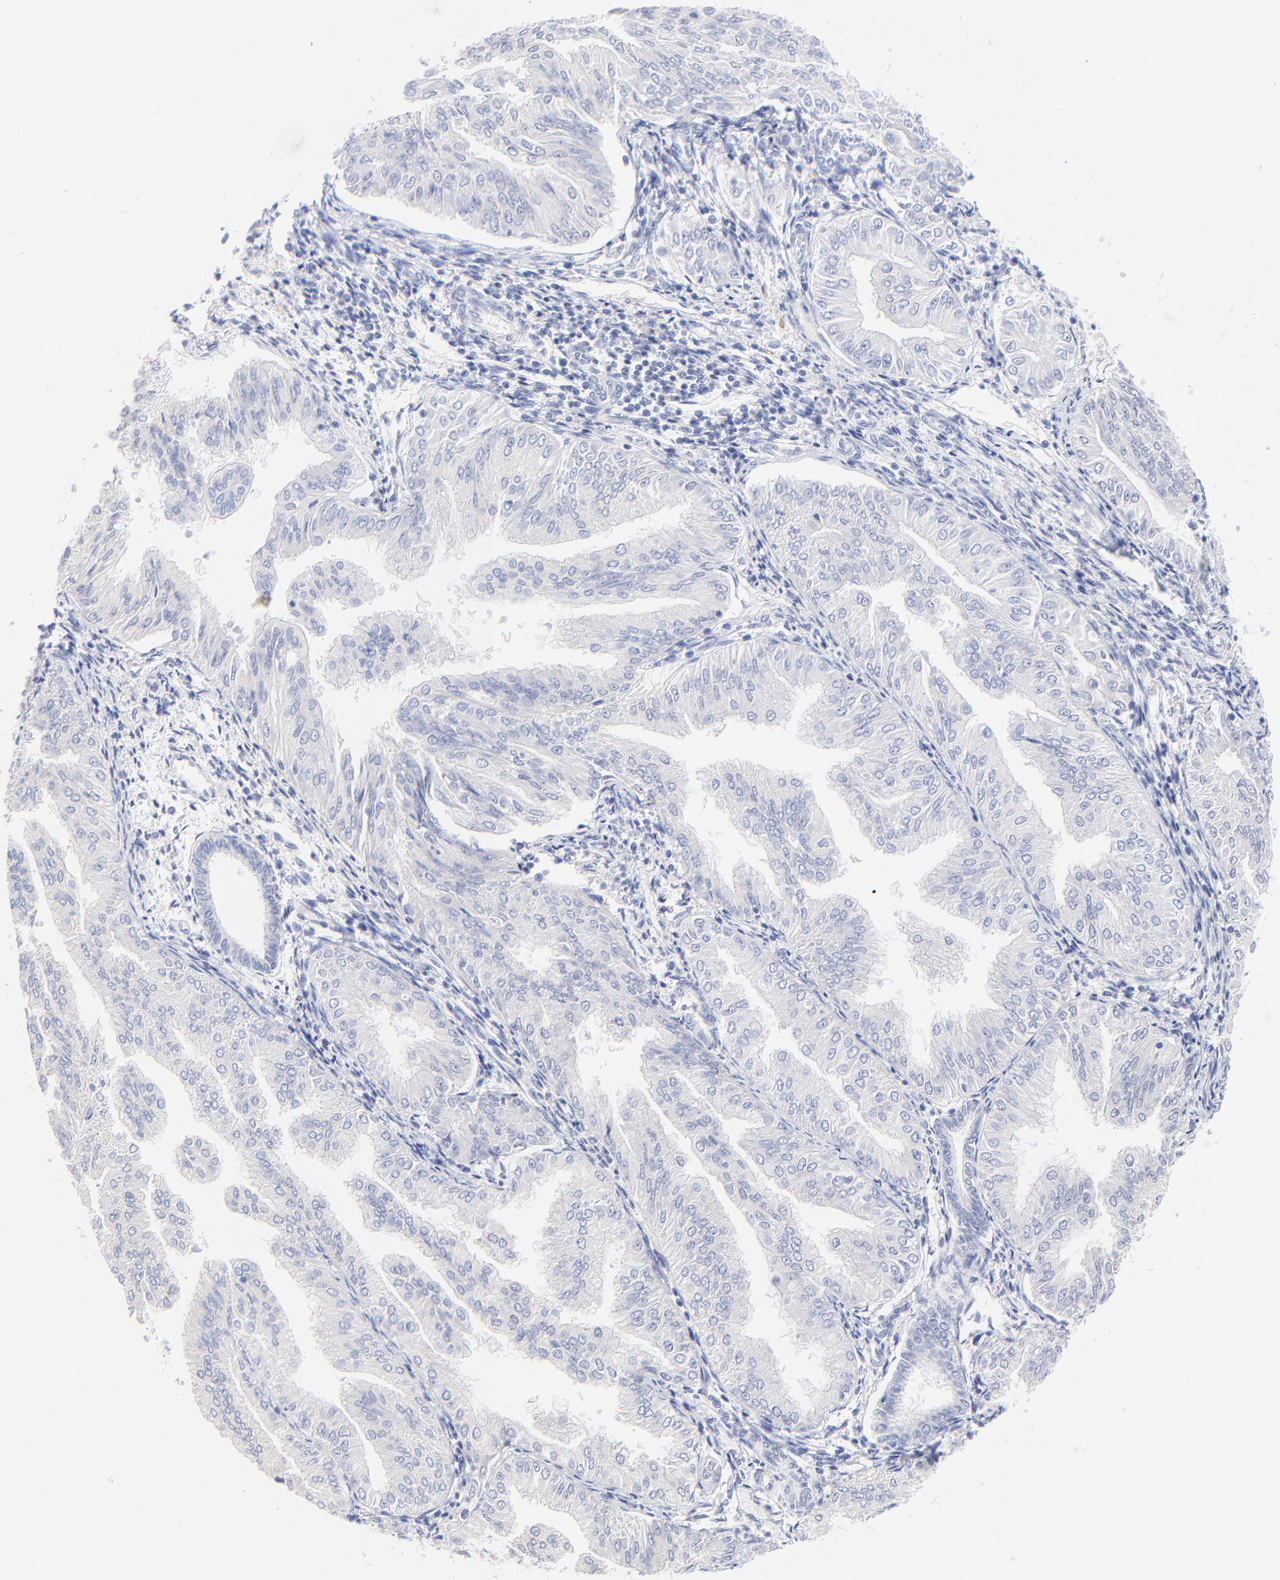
{"staining": {"intensity": "negative", "quantity": "none", "location": "none"}, "tissue": "endometrial cancer", "cell_type": "Tumor cells", "image_type": "cancer", "snomed": [{"axis": "morphology", "description": "Adenocarcinoma, NOS"}, {"axis": "topography", "description": "Endometrium"}], "caption": "Immunohistochemical staining of human endometrial cancer (adenocarcinoma) reveals no significant positivity in tumor cells. Nuclei are stained in blue.", "gene": "SULT4A1", "patient": {"sex": "female", "age": 53}}